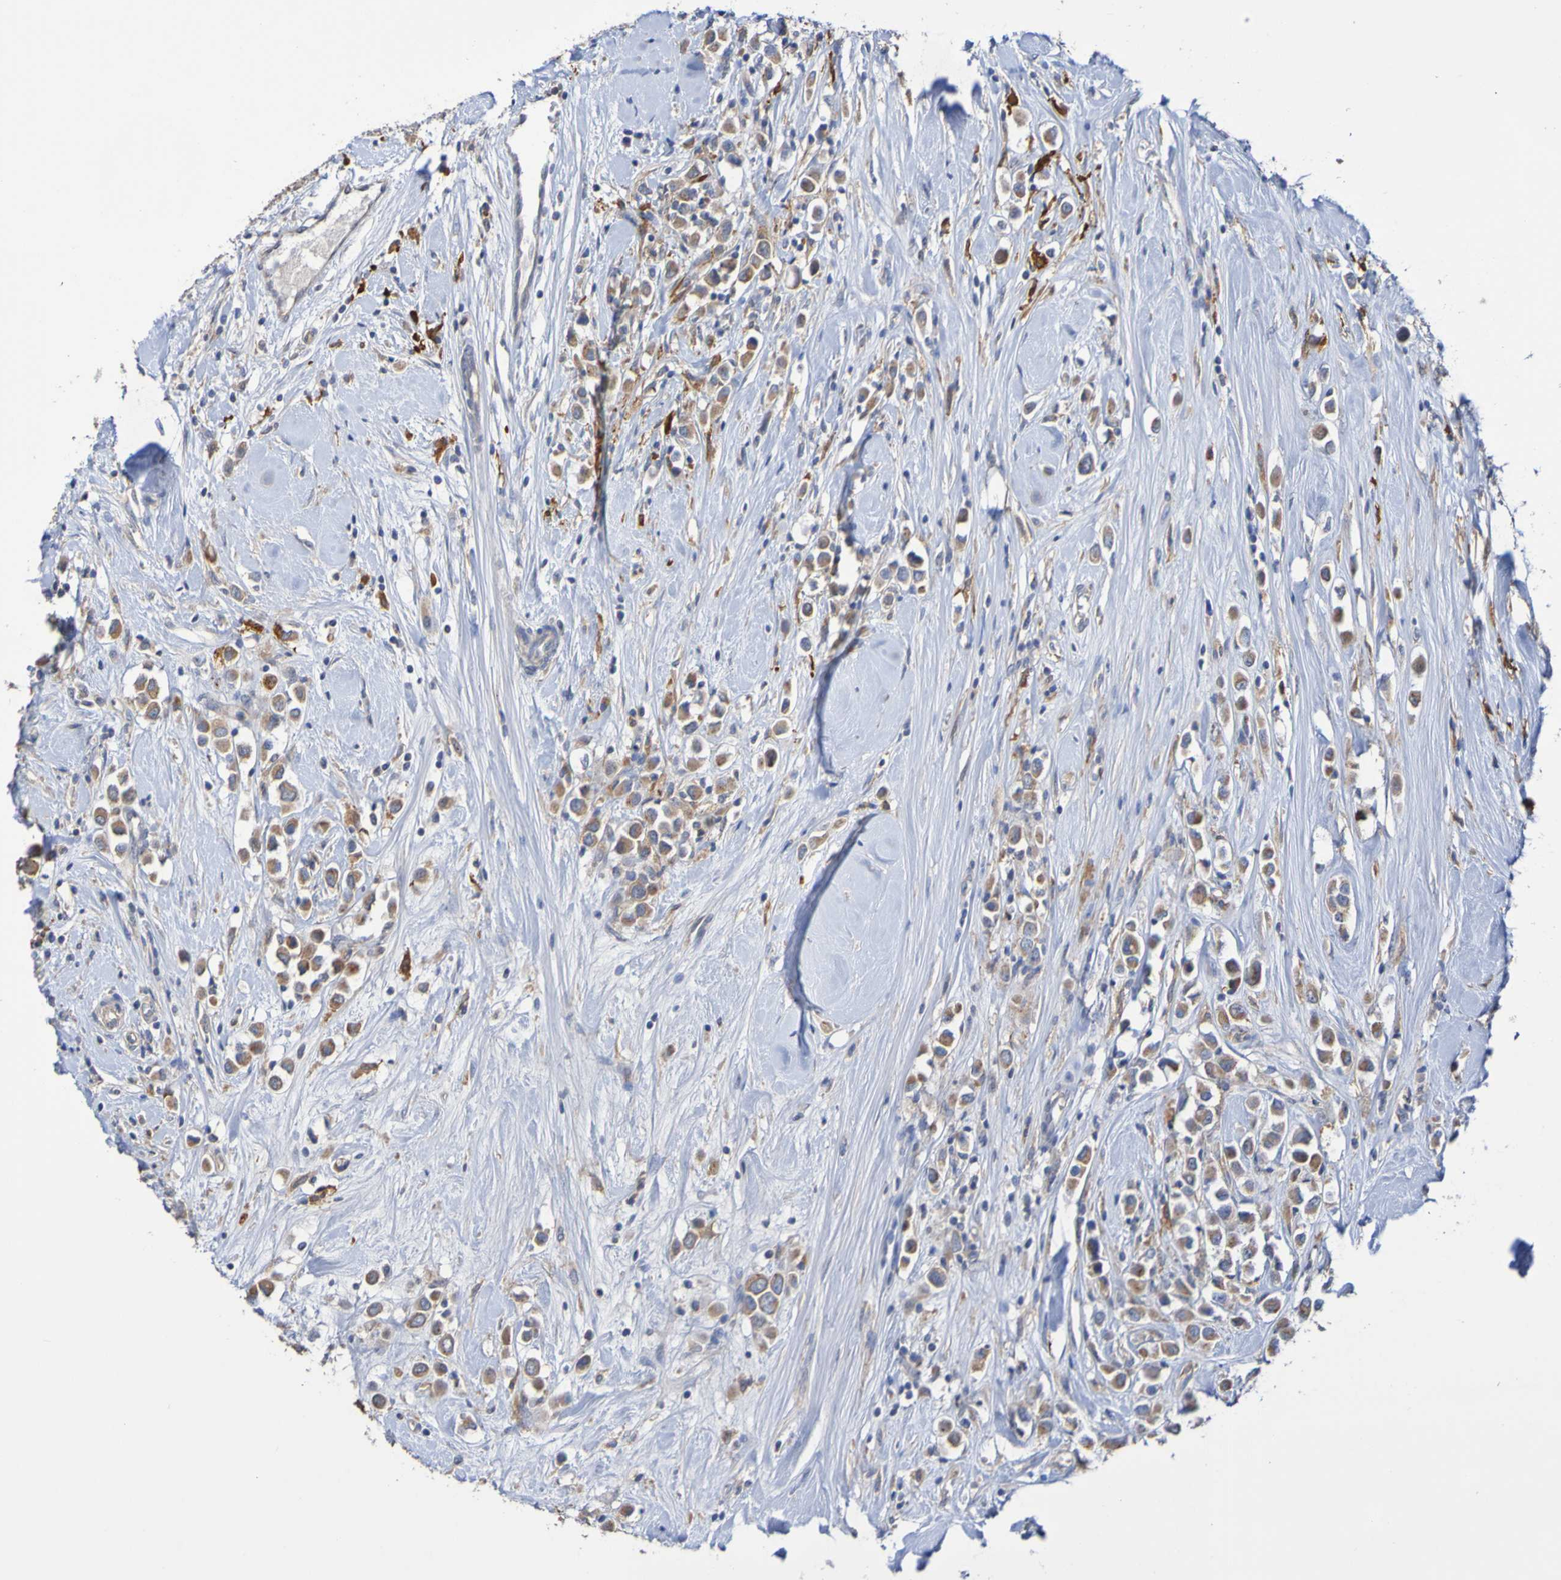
{"staining": {"intensity": "moderate", "quantity": ">75%", "location": "cytoplasmic/membranous"}, "tissue": "breast cancer", "cell_type": "Tumor cells", "image_type": "cancer", "snomed": [{"axis": "morphology", "description": "Duct carcinoma"}, {"axis": "topography", "description": "Breast"}], "caption": "Human breast cancer stained with a protein marker exhibits moderate staining in tumor cells.", "gene": "PHYH", "patient": {"sex": "female", "age": 61}}